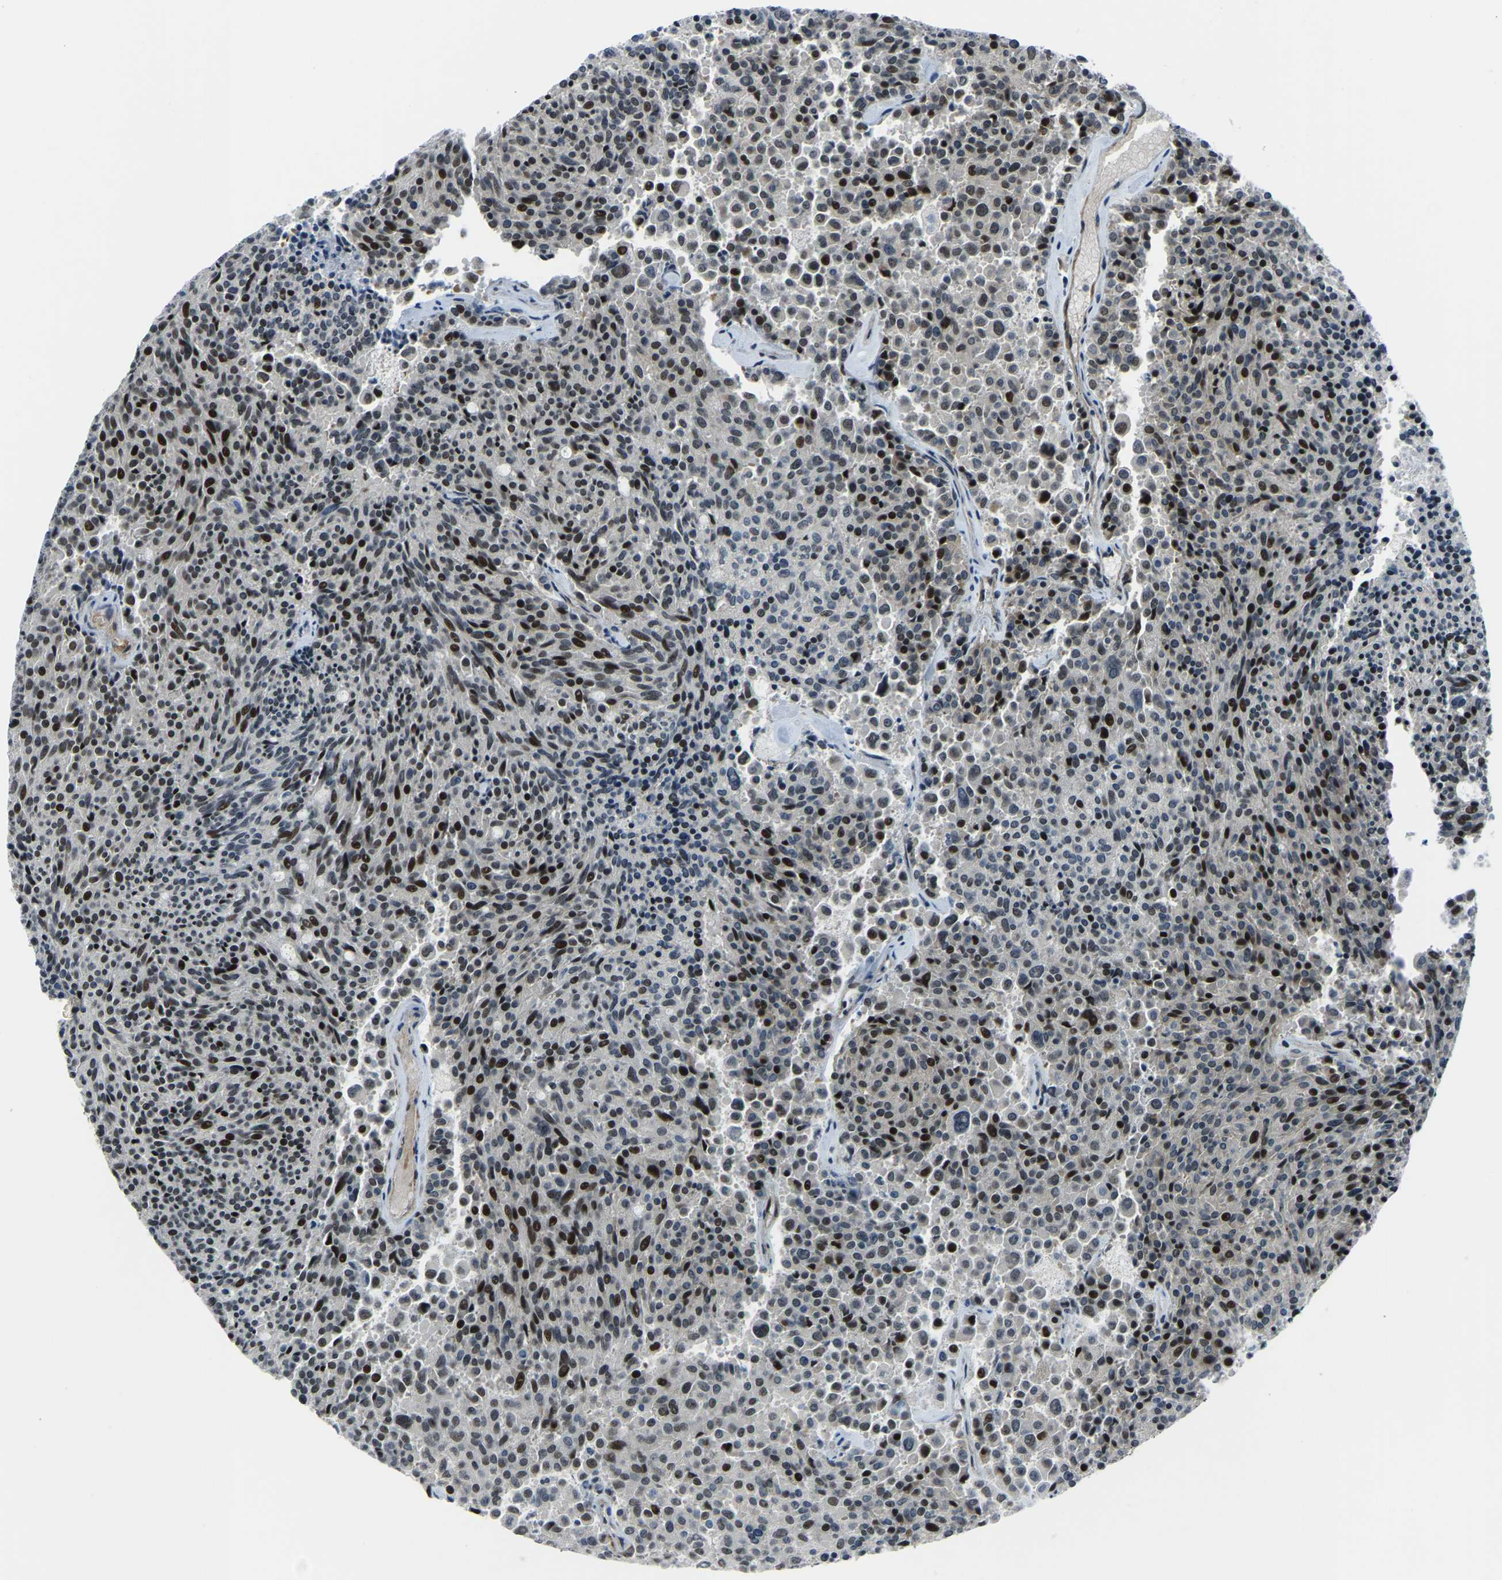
{"staining": {"intensity": "strong", "quantity": "25%-75%", "location": "nuclear"}, "tissue": "carcinoid", "cell_type": "Tumor cells", "image_type": "cancer", "snomed": [{"axis": "morphology", "description": "Carcinoid, malignant, NOS"}, {"axis": "topography", "description": "Pancreas"}], "caption": "Immunohistochemical staining of human malignant carcinoid shows high levels of strong nuclear staining in about 25%-75% of tumor cells. Nuclei are stained in blue.", "gene": "PRCC", "patient": {"sex": "female", "age": 54}}